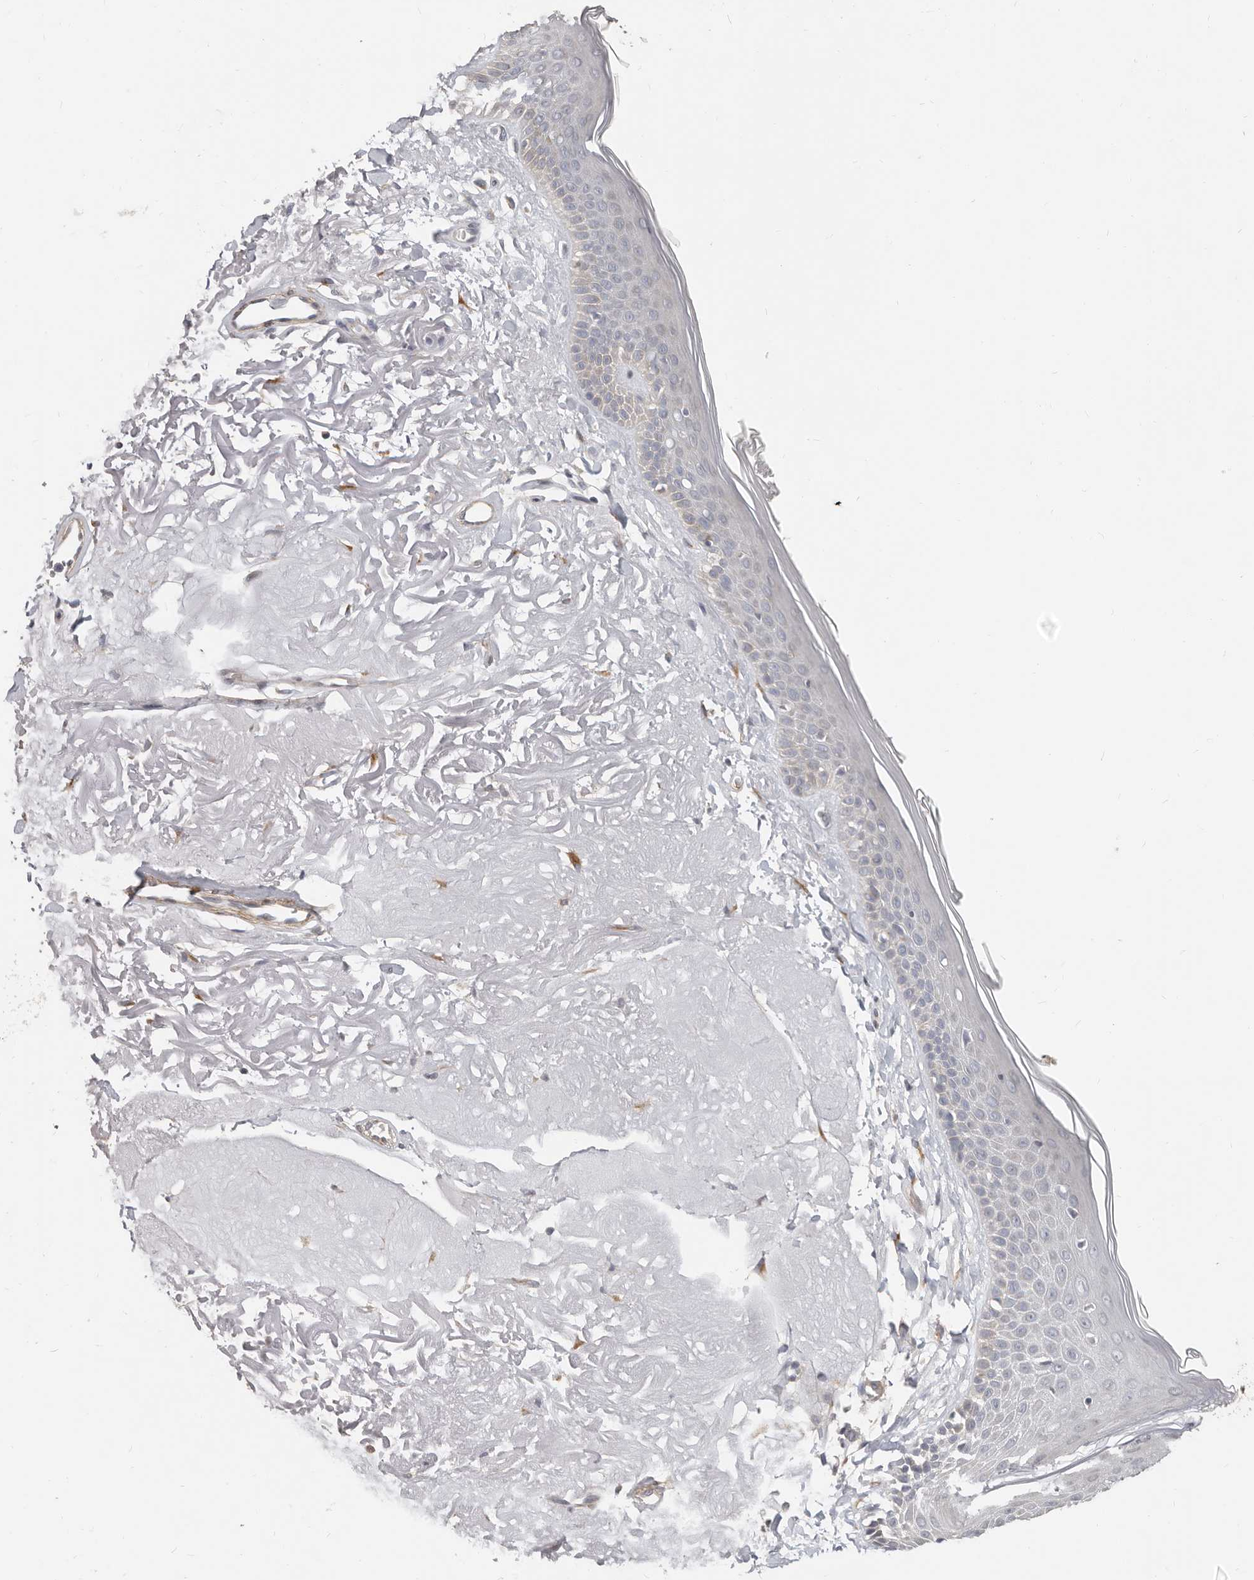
{"staining": {"intensity": "negative", "quantity": "none", "location": "none"}, "tissue": "skin", "cell_type": "Fibroblasts", "image_type": "normal", "snomed": [{"axis": "morphology", "description": "Normal tissue, NOS"}, {"axis": "topography", "description": "Skin"}, {"axis": "topography", "description": "Skeletal muscle"}], "caption": "This micrograph is of unremarkable skin stained with immunohistochemistry to label a protein in brown with the nuclei are counter-stained blue. There is no positivity in fibroblasts.", "gene": "RABAC1", "patient": {"sex": "male", "age": 83}}